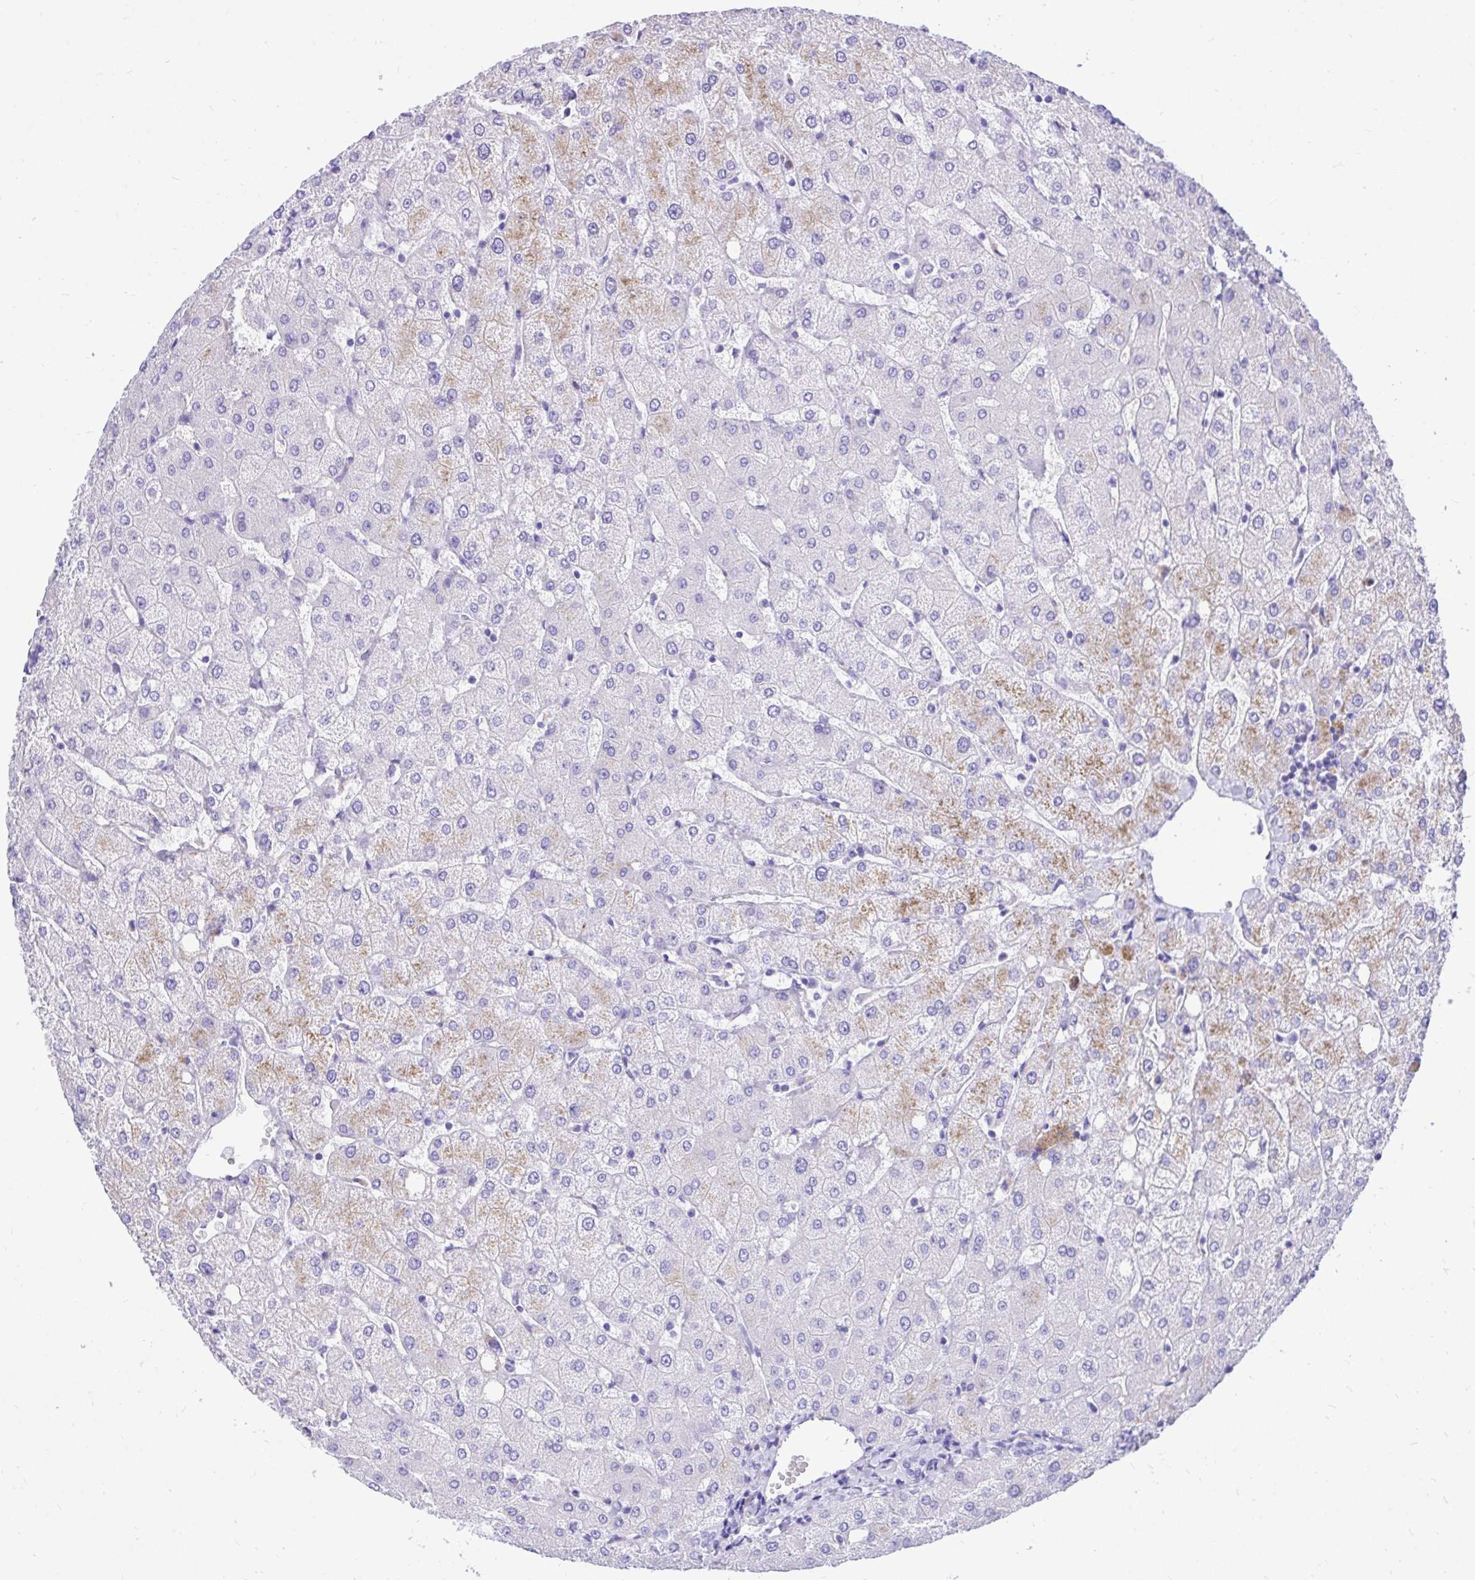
{"staining": {"intensity": "negative", "quantity": "none", "location": "none"}, "tissue": "liver", "cell_type": "Cholangiocytes", "image_type": "normal", "snomed": [{"axis": "morphology", "description": "Normal tissue, NOS"}, {"axis": "topography", "description": "Liver"}], "caption": "This micrograph is of unremarkable liver stained with IHC to label a protein in brown with the nuclei are counter-stained blue. There is no expression in cholangiocytes.", "gene": "MON1A", "patient": {"sex": "female", "age": 54}}